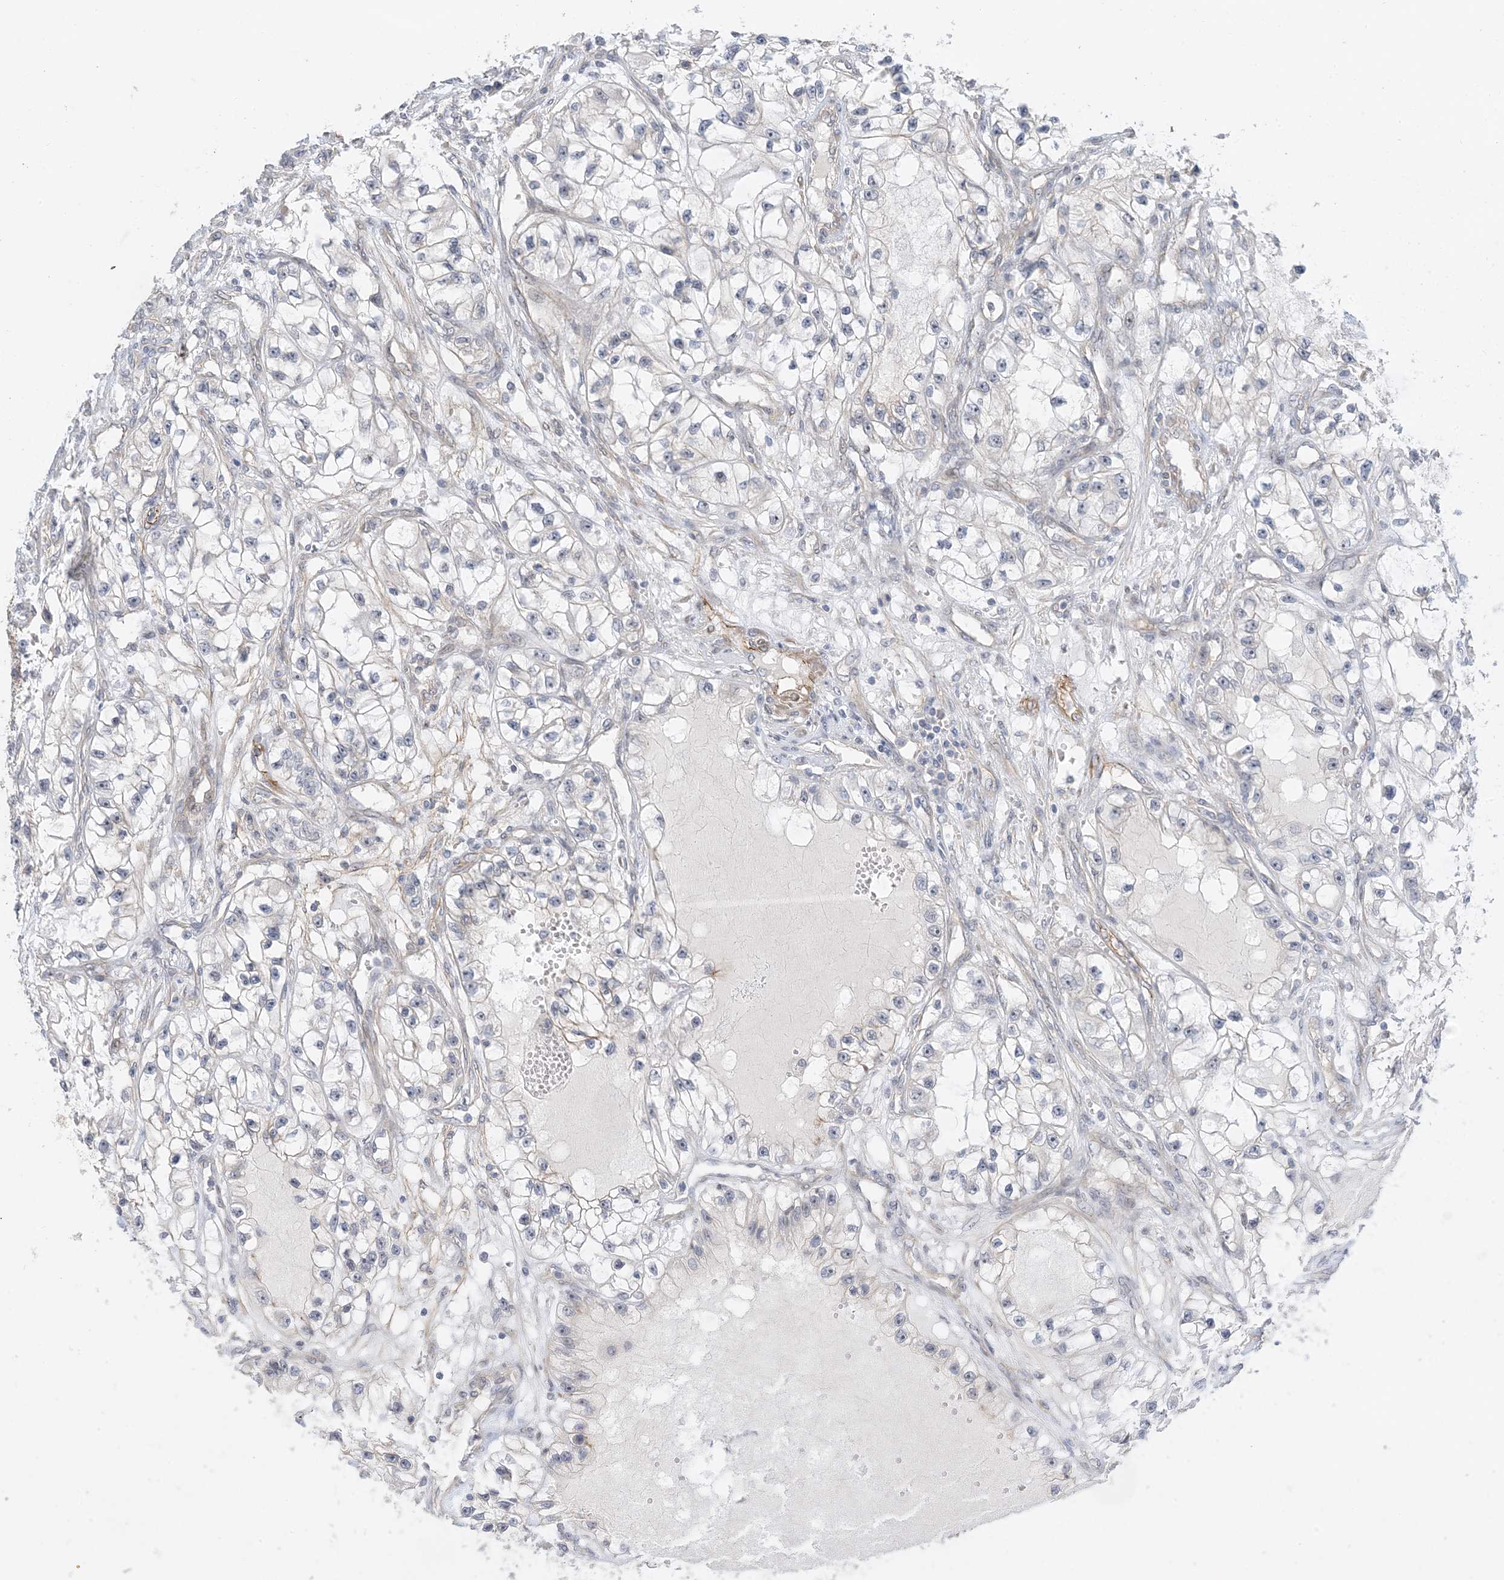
{"staining": {"intensity": "negative", "quantity": "none", "location": "none"}, "tissue": "renal cancer", "cell_type": "Tumor cells", "image_type": "cancer", "snomed": [{"axis": "morphology", "description": "Adenocarcinoma, NOS"}, {"axis": "topography", "description": "Kidney"}], "caption": "High power microscopy photomicrograph of an immunohistochemistry (IHC) photomicrograph of adenocarcinoma (renal), revealing no significant expression in tumor cells.", "gene": "IL36B", "patient": {"sex": "female", "age": 57}}